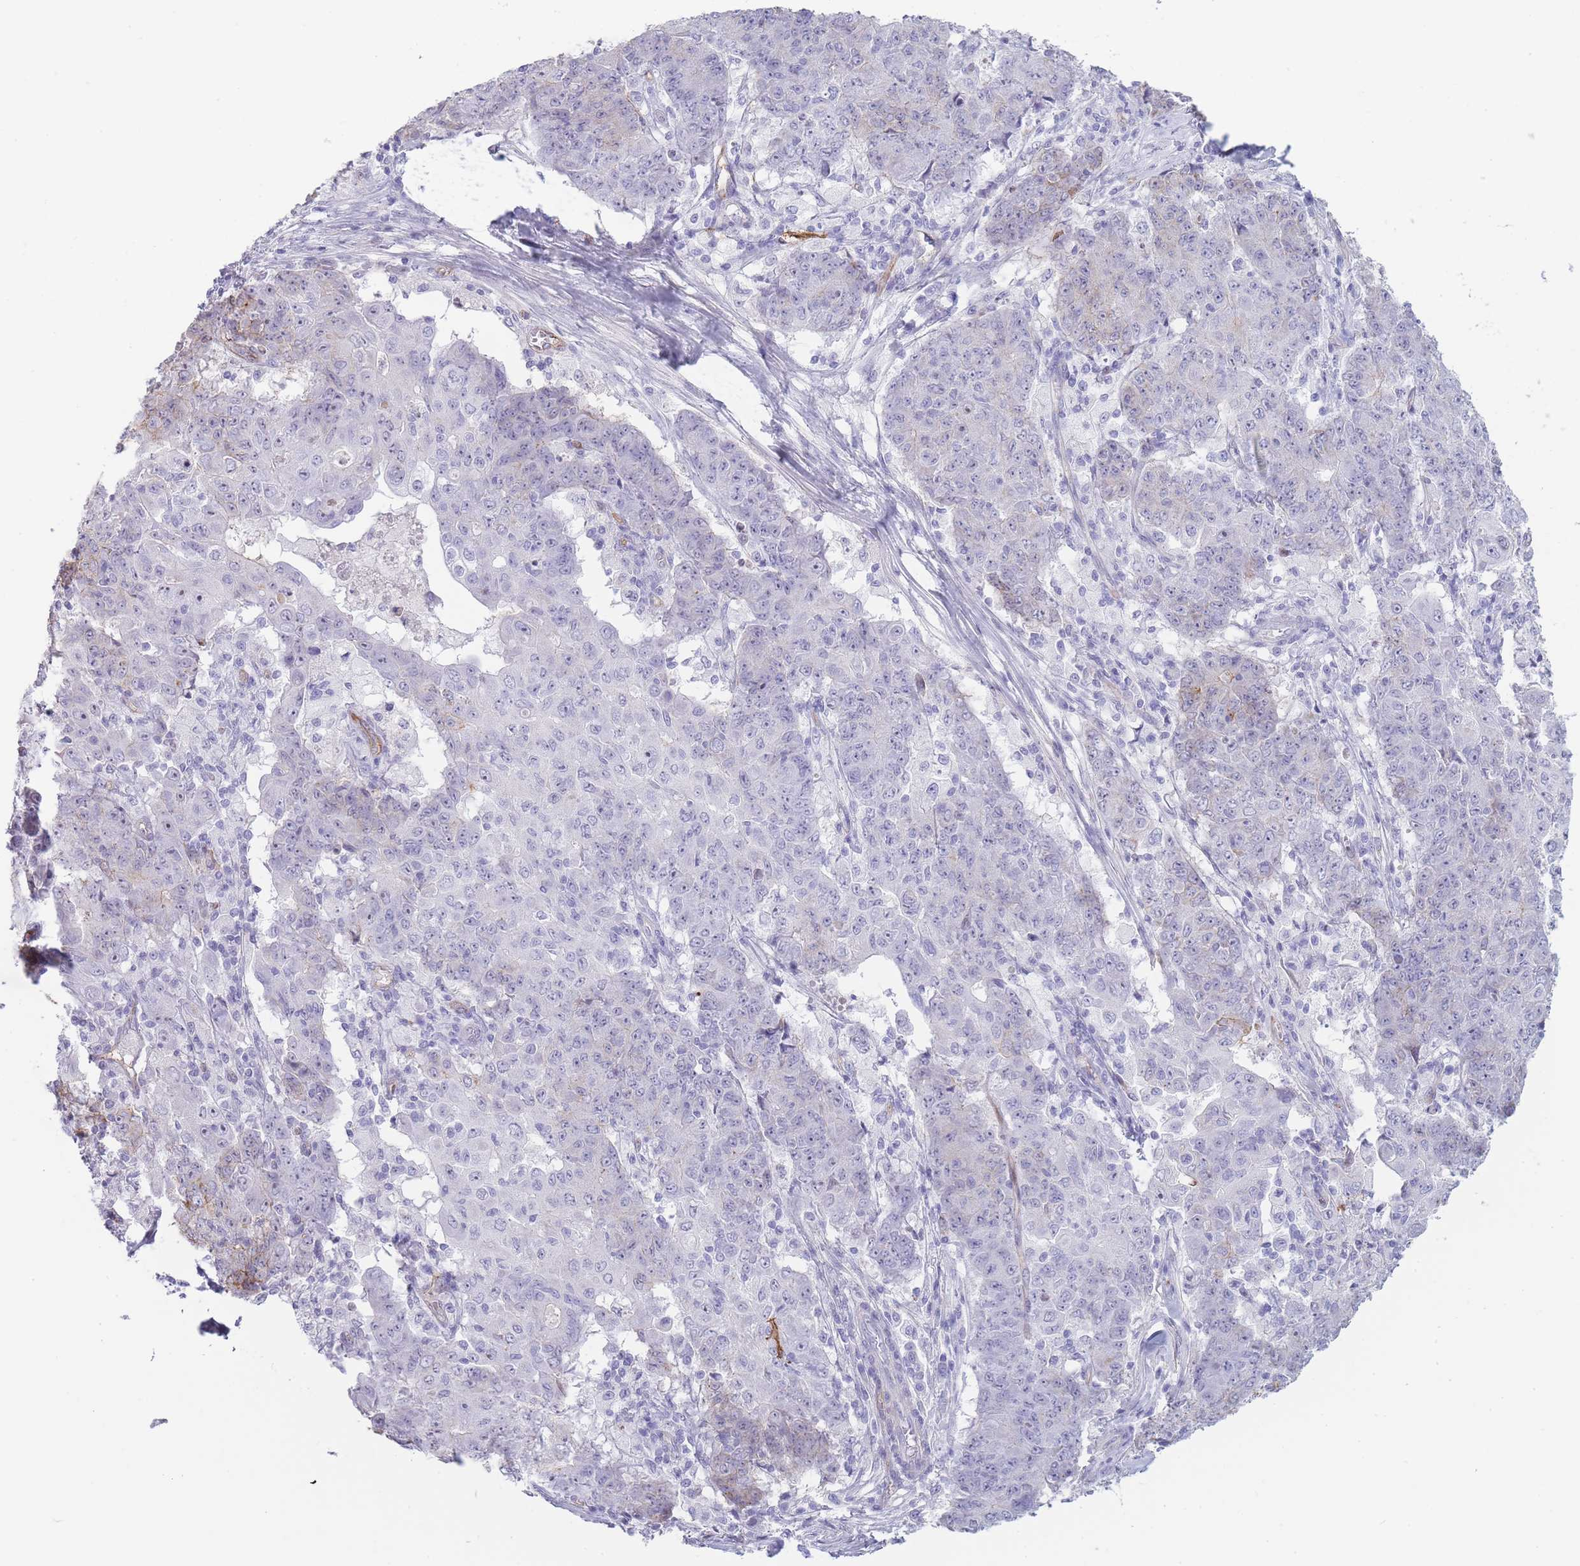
{"staining": {"intensity": "negative", "quantity": "none", "location": "none"}, "tissue": "ovarian cancer", "cell_type": "Tumor cells", "image_type": "cancer", "snomed": [{"axis": "morphology", "description": "Carcinoma, endometroid"}, {"axis": "topography", "description": "Ovary"}], "caption": "Tumor cells are negative for protein expression in human ovarian cancer (endometroid carcinoma).", "gene": "UTP14A", "patient": {"sex": "female", "age": 42}}